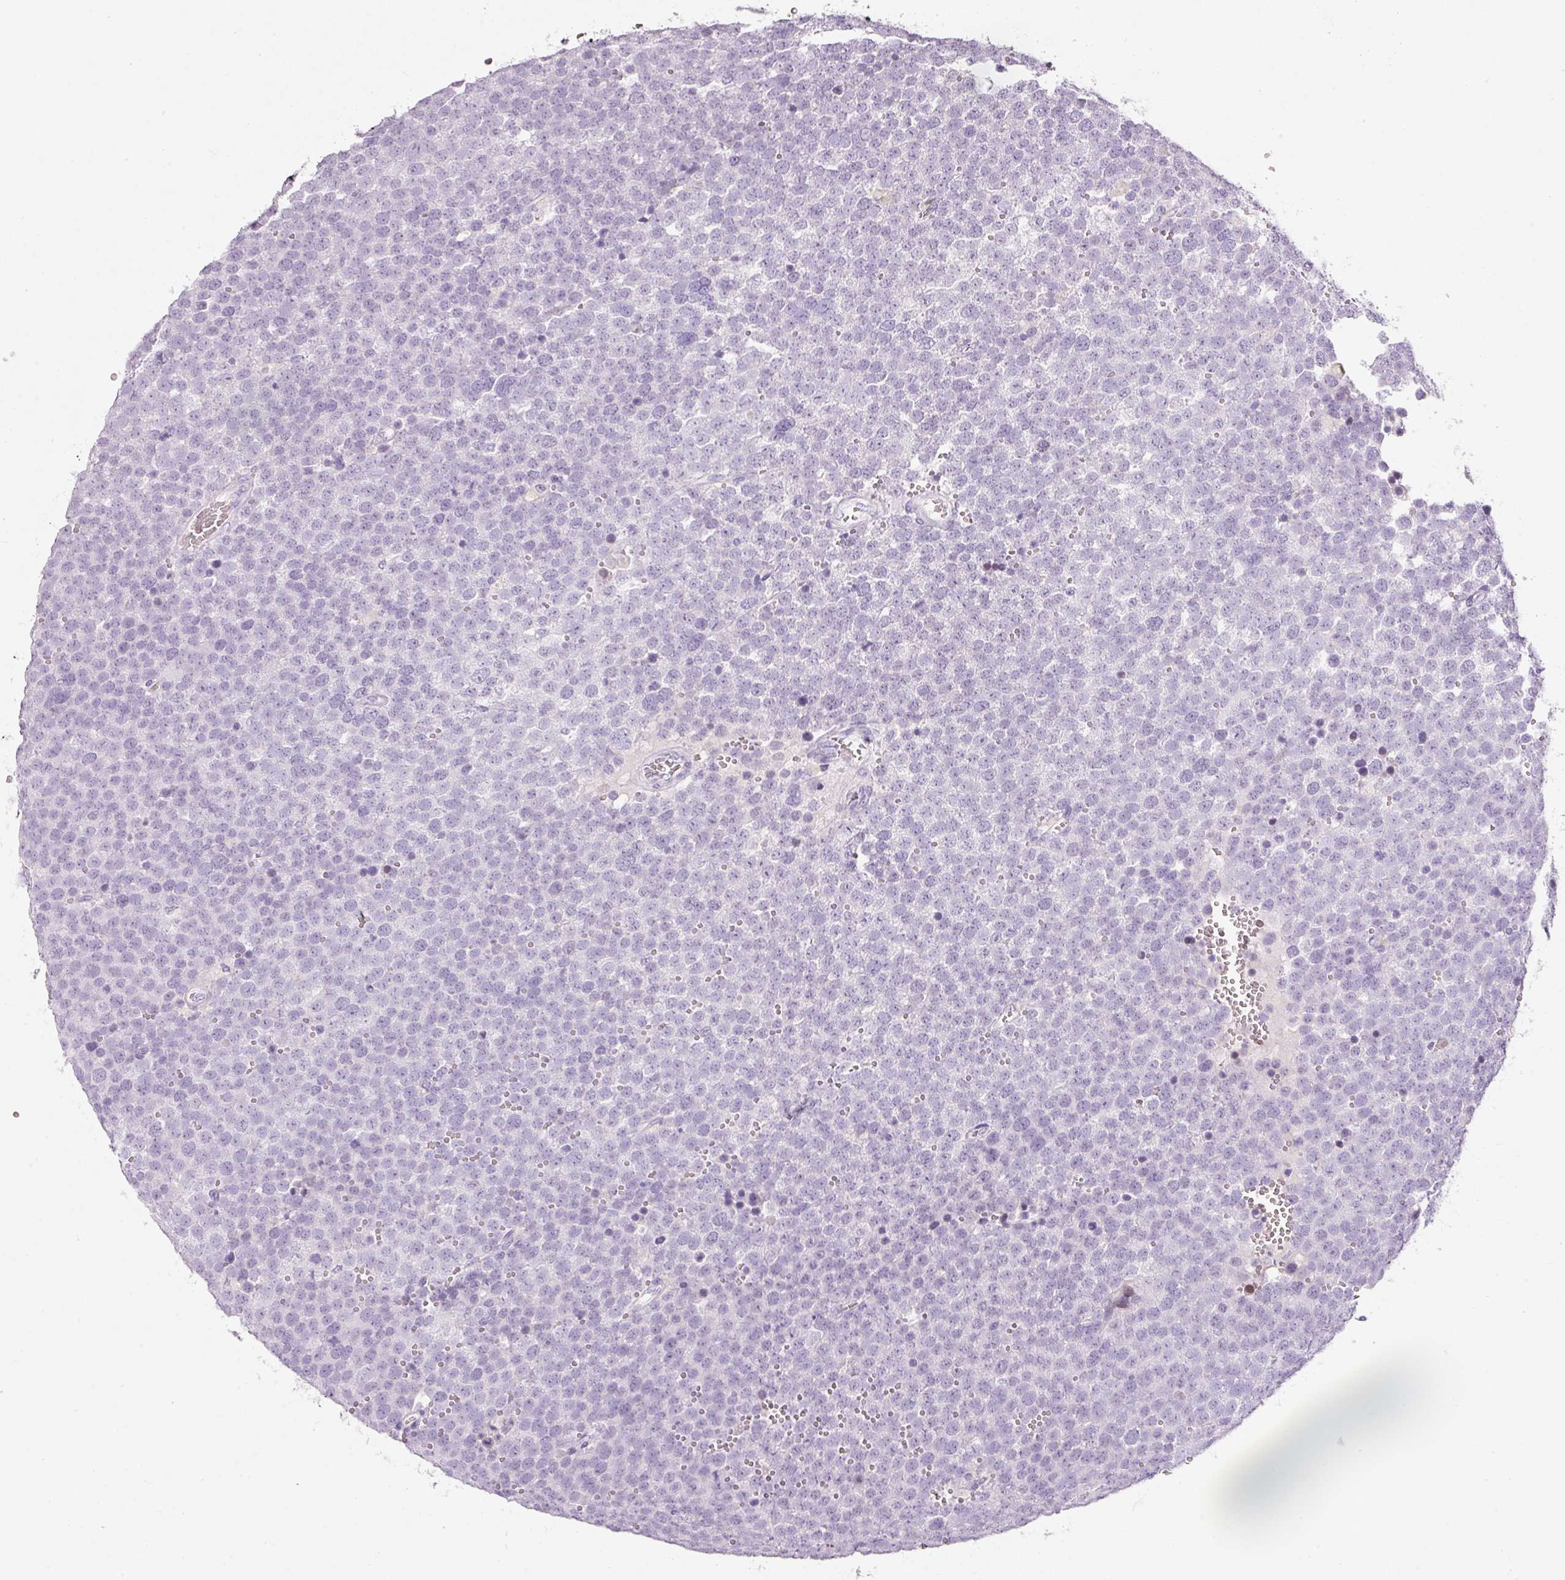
{"staining": {"intensity": "negative", "quantity": "none", "location": "none"}, "tissue": "testis cancer", "cell_type": "Tumor cells", "image_type": "cancer", "snomed": [{"axis": "morphology", "description": "Seminoma, NOS"}, {"axis": "topography", "description": "Testis"}], "caption": "High magnification brightfield microscopy of testis cancer (seminoma) stained with DAB (3,3'-diaminobenzidine) (brown) and counterstained with hematoxylin (blue): tumor cells show no significant positivity.", "gene": "DNM1", "patient": {"sex": "male", "age": 71}}